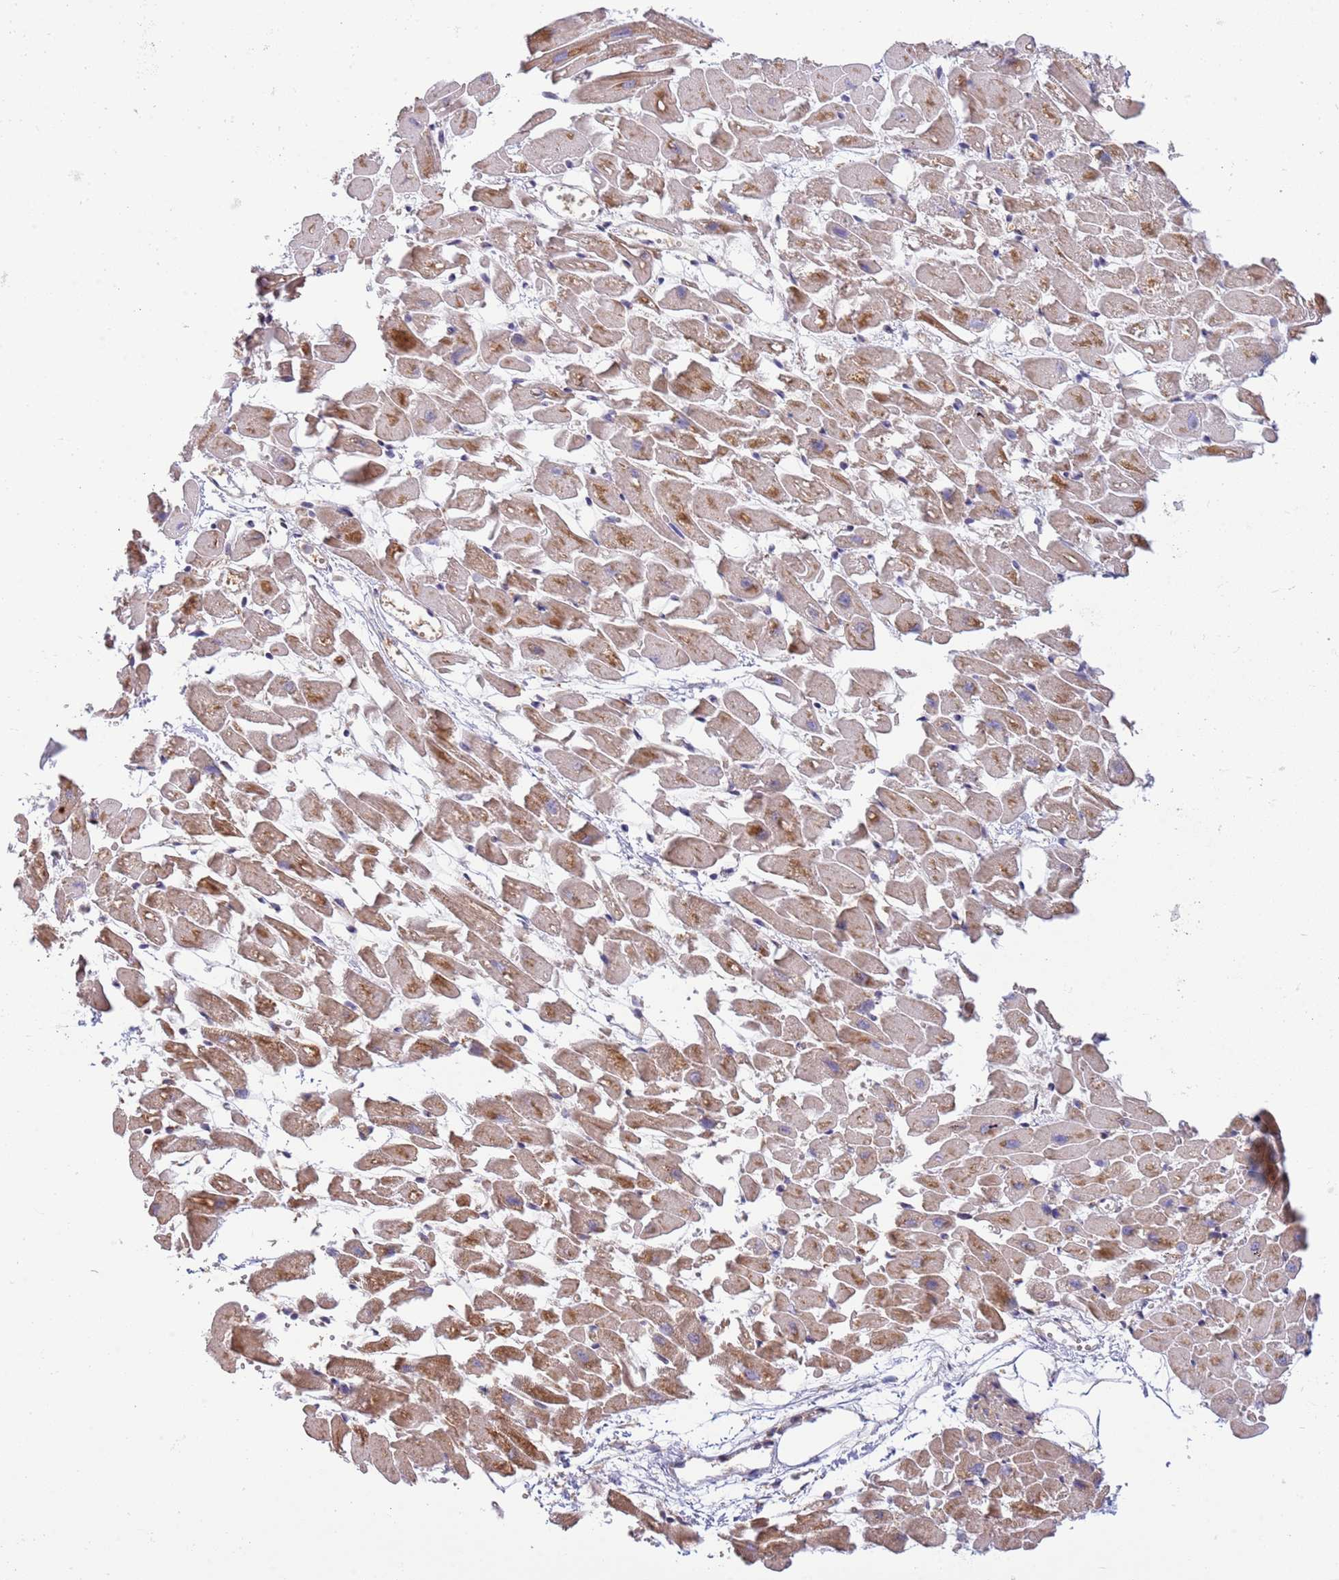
{"staining": {"intensity": "moderate", "quantity": "25%-75%", "location": "cytoplasmic/membranous"}, "tissue": "heart muscle", "cell_type": "Cardiomyocytes", "image_type": "normal", "snomed": [{"axis": "morphology", "description": "Normal tissue, NOS"}, {"axis": "topography", "description": "Heart"}], "caption": "Protein staining of normal heart muscle exhibits moderate cytoplasmic/membranous staining in approximately 25%-75% of cardiomyocytes. The protein is stained brown, and the nuclei are stained in blue (DAB IHC with brightfield microscopy, high magnification).", "gene": "TBX10", "patient": {"sex": "female", "age": 64}}